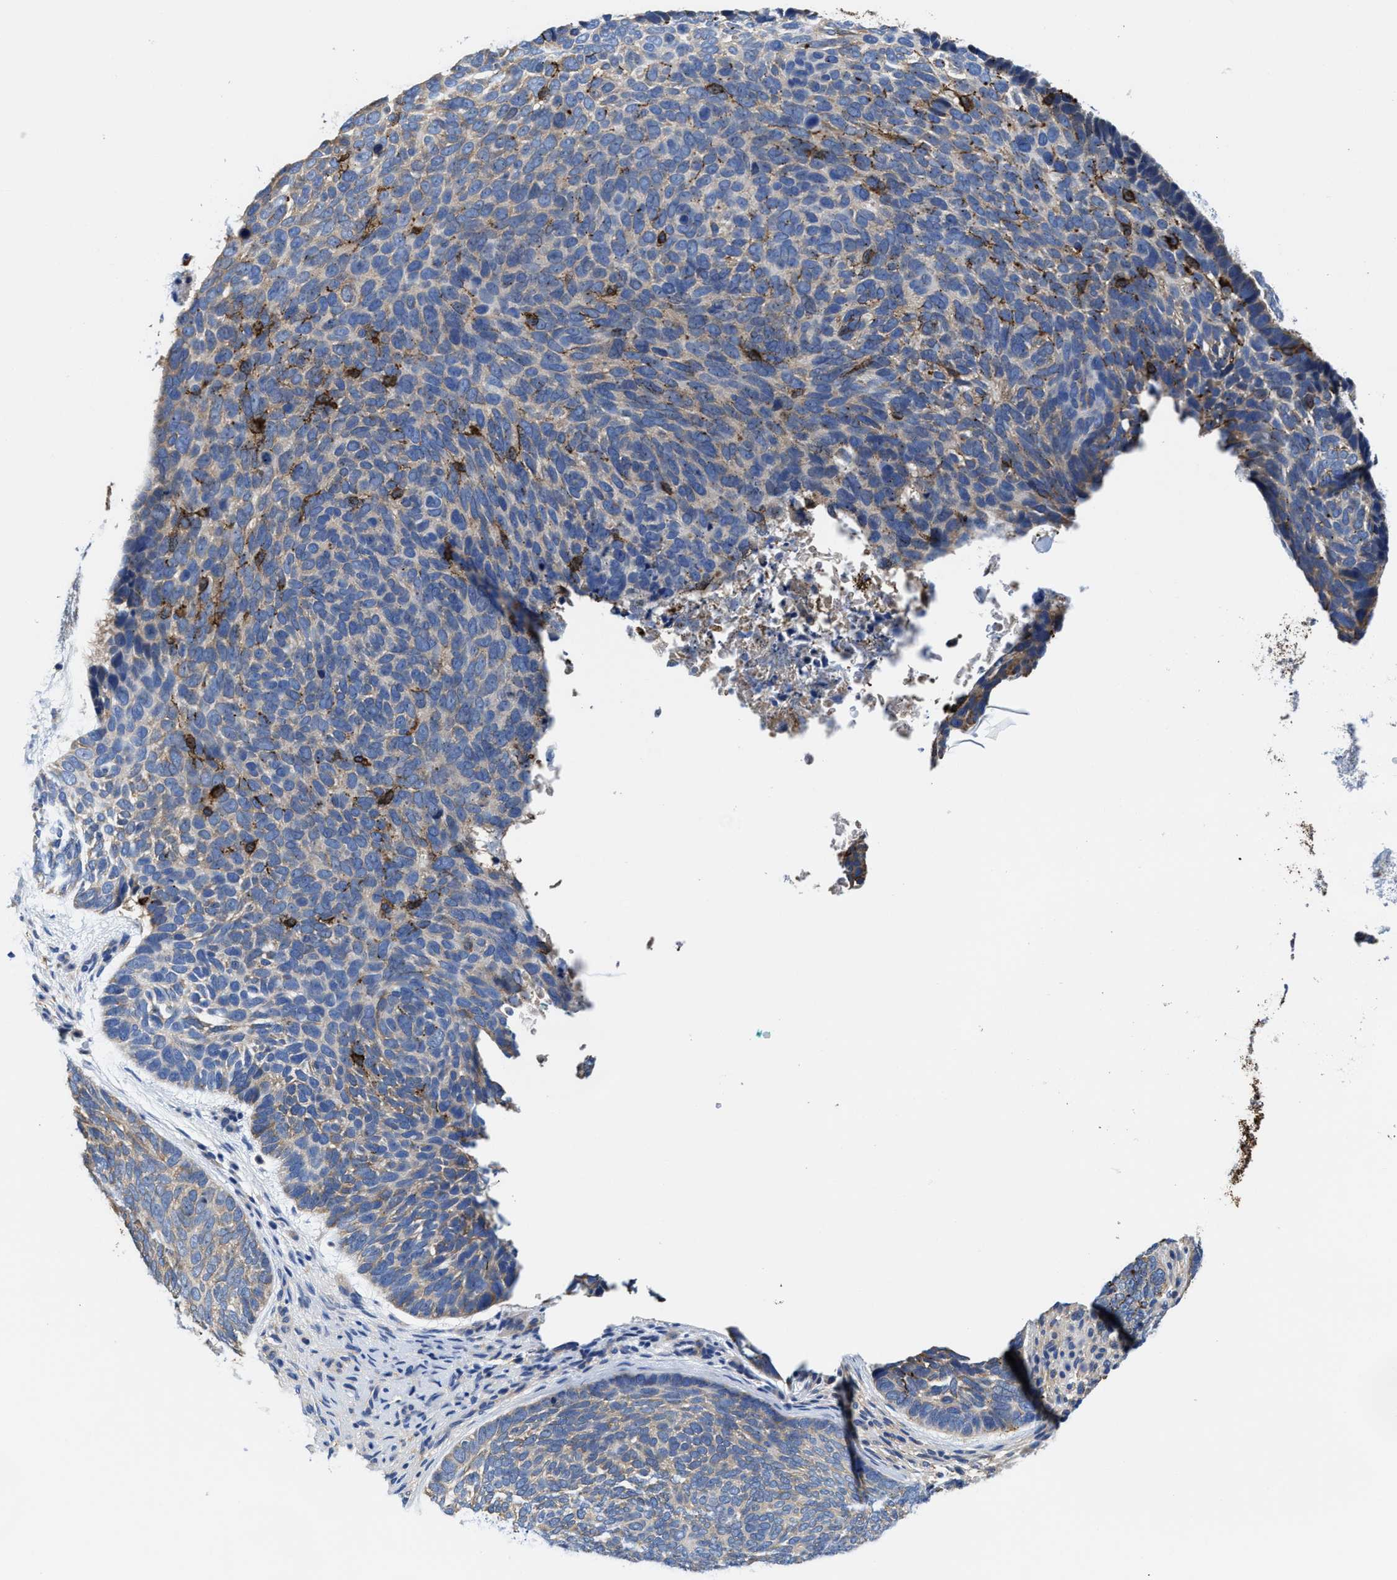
{"staining": {"intensity": "weak", "quantity": "<25%", "location": "cytoplasmic/membranous"}, "tissue": "skin cancer", "cell_type": "Tumor cells", "image_type": "cancer", "snomed": [{"axis": "morphology", "description": "Basal cell carcinoma"}, {"axis": "topography", "description": "Skin"}, {"axis": "topography", "description": "Skin of head"}], "caption": "The micrograph demonstrates no significant expression in tumor cells of basal cell carcinoma (skin). (Immunohistochemistry, brightfield microscopy, high magnification).", "gene": "TMEM30A", "patient": {"sex": "female", "age": 85}}